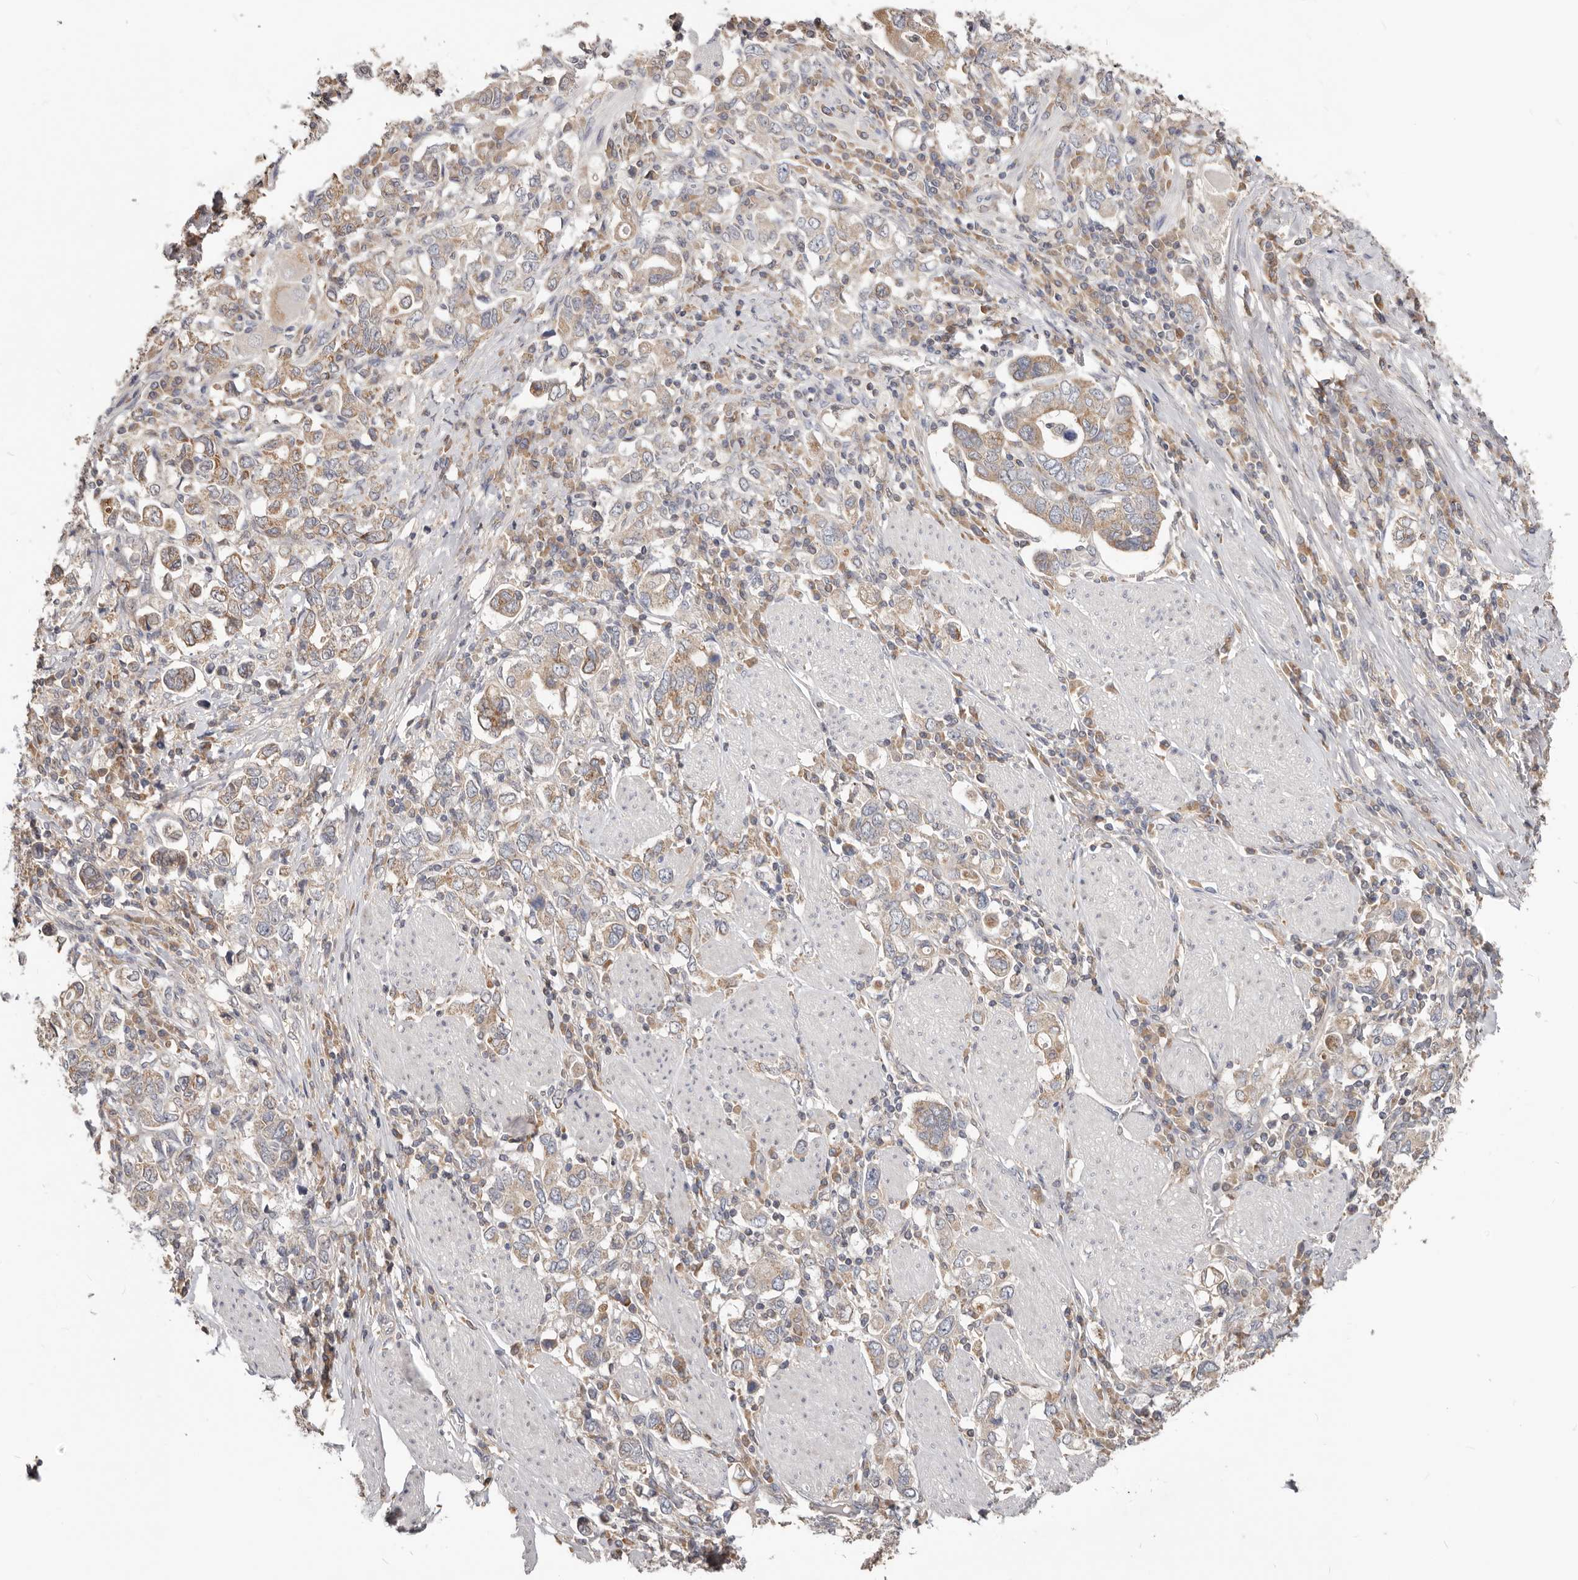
{"staining": {"intensity": "moderate", "quantity": "<25%", "location": "cytoplasmic/membranous"}, "tissue": "stomach cancer", "cell_type": "Tumor cells", "image_type": "cancer", "snomed": [{"axis": "morphology", "description": "Adenocarcinoma, NOS"}, {"axis": "topography", "description": "Stomach, upper"}], "caption": "The histopathology image displays a brown stain indicating the presence of a protein in the cytoplasmic/membranous of tumor cells in adenocarcinoma (stomach).", "gene": "LRP6", "patient": {"sex": "male", "age": 62}}